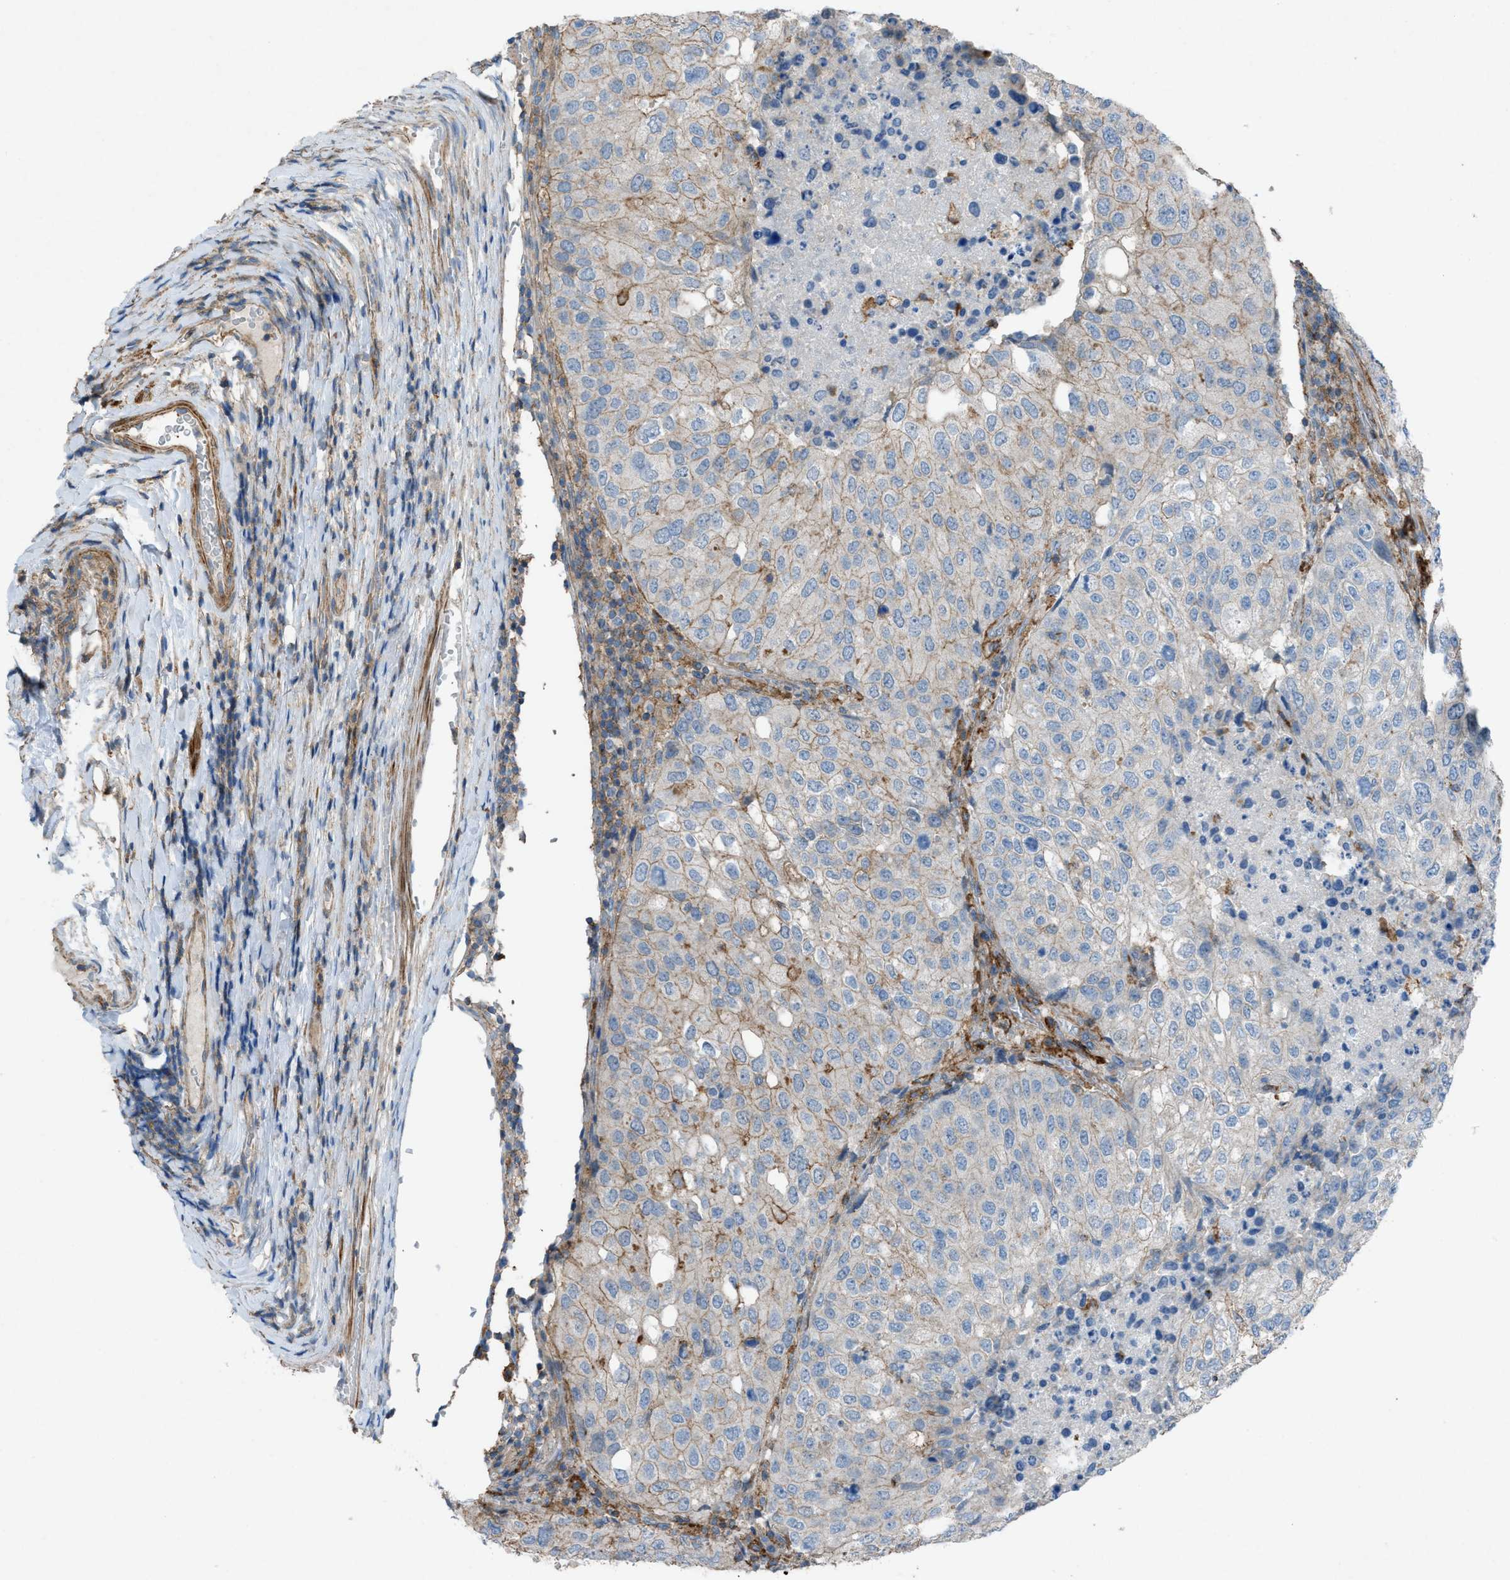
{"staining": {"intensity": "weak", "quantity": "25%-75%", "location": "cytoplasmic/membranous"}, "tissue": "urothelial cancer", "cell_type": "Tumor cells", "image_type": "cancer", "snomed": [{"axis": "morphology", "description": "Urothelial carcinoma, High grade"}, {"axis": "topography", "description": "Lymph node"}, {"axis": "topography", "description": "Urinary bladder"}], "caption": "Immunohistochemistry staining of urothelial cancer, which demonstrates low levels of weak cytoplasmic/membranous expression in approximately 25%-75% of tumor cells indicating weak cytoplasmic/membranous protein positivity. The staining was performed using DAB (3,3'-diaminobenzidine) (brown) for protein detection and nuclei were counterstained in hematoxylin (blue).", "gene": "NCK2", "patient": {"sex": "male", "age": 51}}